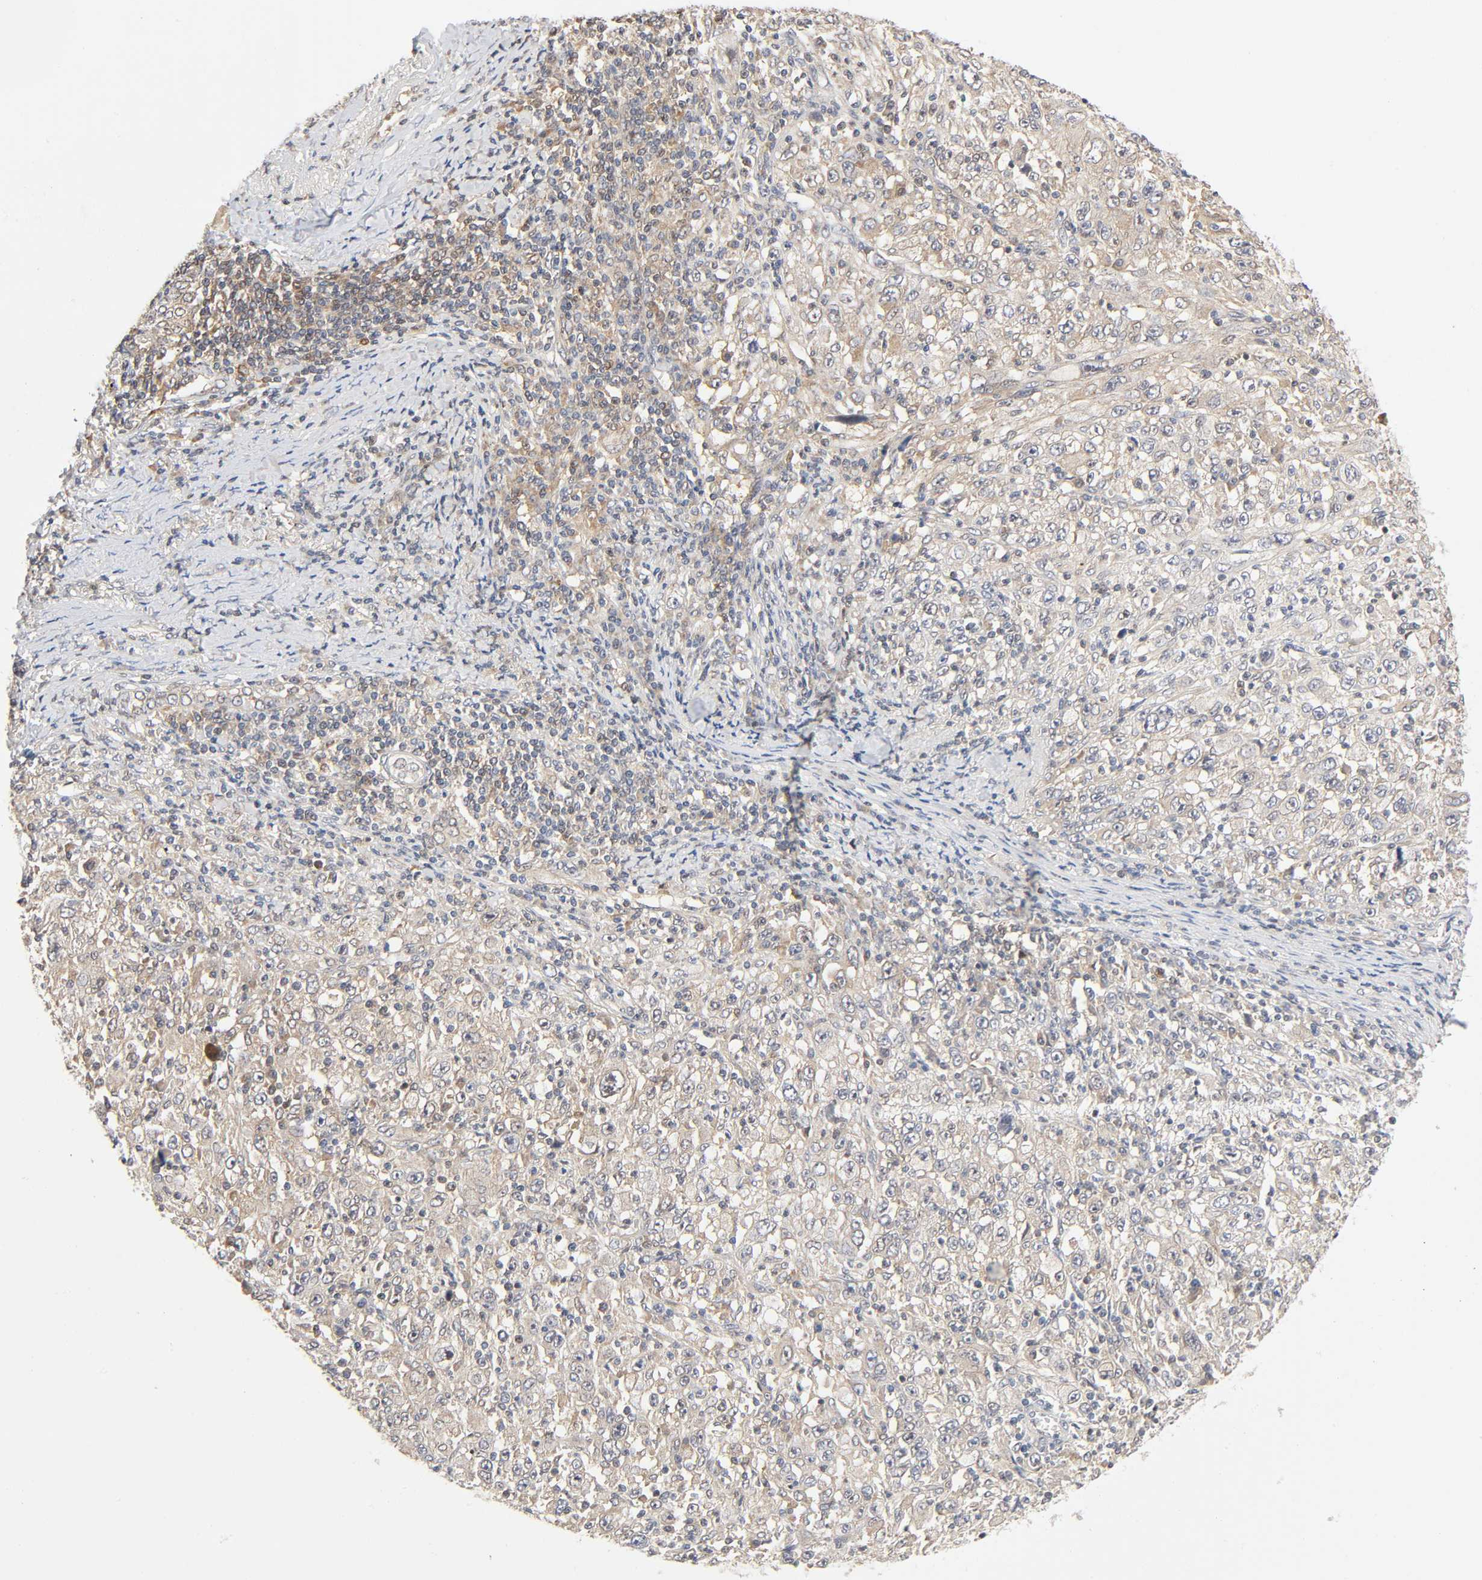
{"staining": {"intensity": "weak", "quantity": ">75%", "location": "cytoplasmic/membranous"}, "tissue": "melanoma", "cell_type": "Tumor cells", "image_type": "cancer", "snomed": [{"axis": "morphology", "description": "Malignant melanoma, Metastatic site"}, {"axis": "topography", "description": "Skin"}], "caption": "There is low levels of weak cytoplasmic/membranous expression in tumor cells of melanoma, as demonstrated by immunohistochemical staining (brown color).", "gene": "CASP9", "patient": {"sex": "female", "age": 56}}